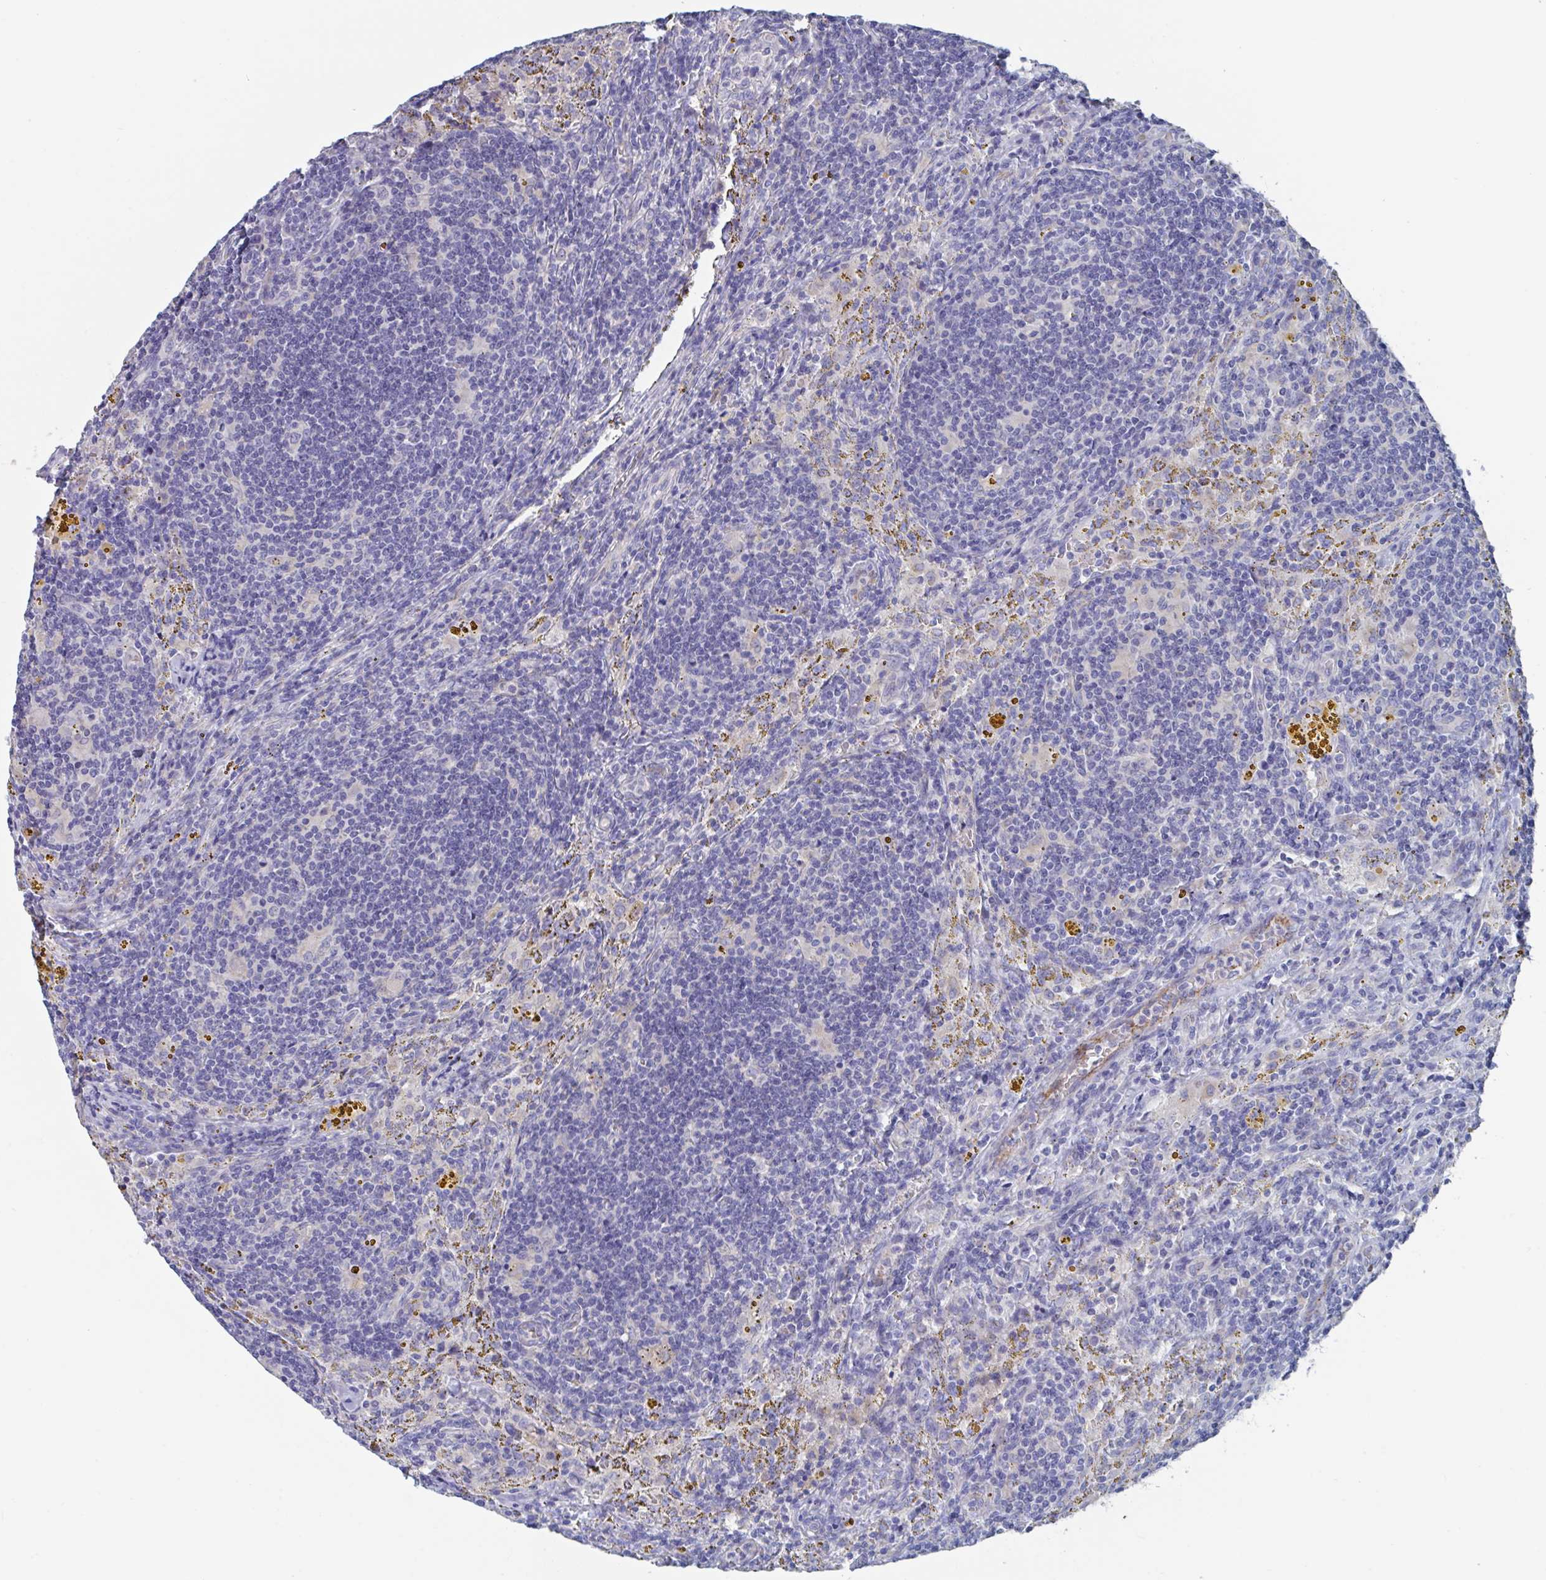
{"staining": {"intensity": "negative", "quantity": "none", "location": "none"}, "tissue": "lymphoma", "cell_type": "Tumor cells", "image_type": "cancer", "snomed": [{"axis": "morphology", "description": "Malignant lymphoma, non-Hodgkin's type, Low grade"}, {"axis": "topography", "description": "Spleen"}], "caption": "Human low-grade malignant lymphoma, non-Hodgkin's type stained for a protein using immunohistochemistry exhibits no staining in tumor cells.", "gene": "ABHD16A", "patient": {"sex": "female", "age": 70}}